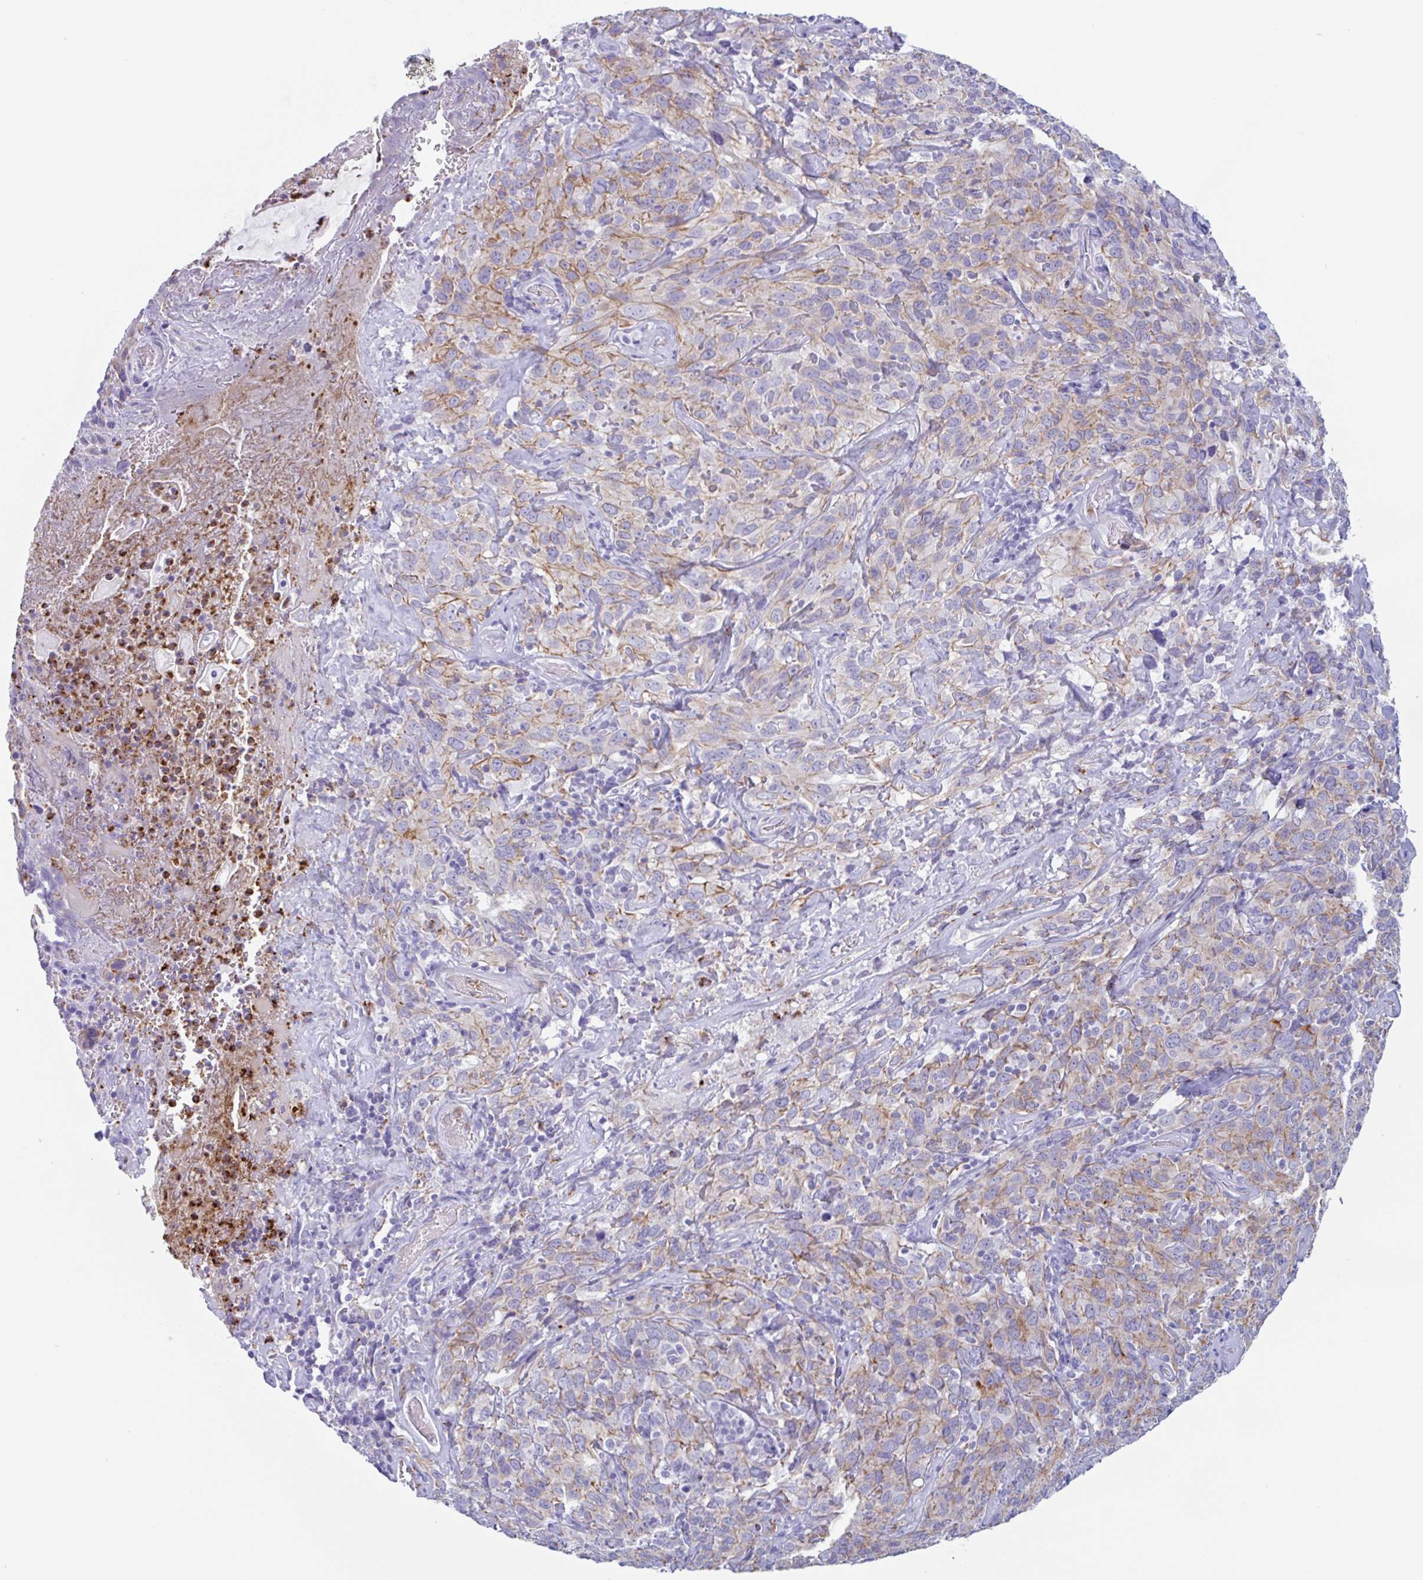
{"staining": {"intensity": "weak", "quantity": "25%-75%", "location": "cytoplasmic/membranous"}, "tissue": "cervical cancer", "cell_type": "Tumor cells", "image_type": "cancer", "snomed": [{"axis": "morphology", "description": "Squamous cell carcinoma, NOS"}, {"axis": "topography", "description": "Cervix"}], "caption": "Immunohistochemistry (IHC) of human cervical cancer reveals low levels of weak cytoplasmic/membranous positivity in approximately 25%-75% of tumor cells. Using DAB (3,3'-diaminobenzidine) (brown) and hematoxylin (blue) stains, captured at high magnification using brightfield microscopy.", "gene": "DTWD2", "patient": {"sex": "female", "age": 51}}